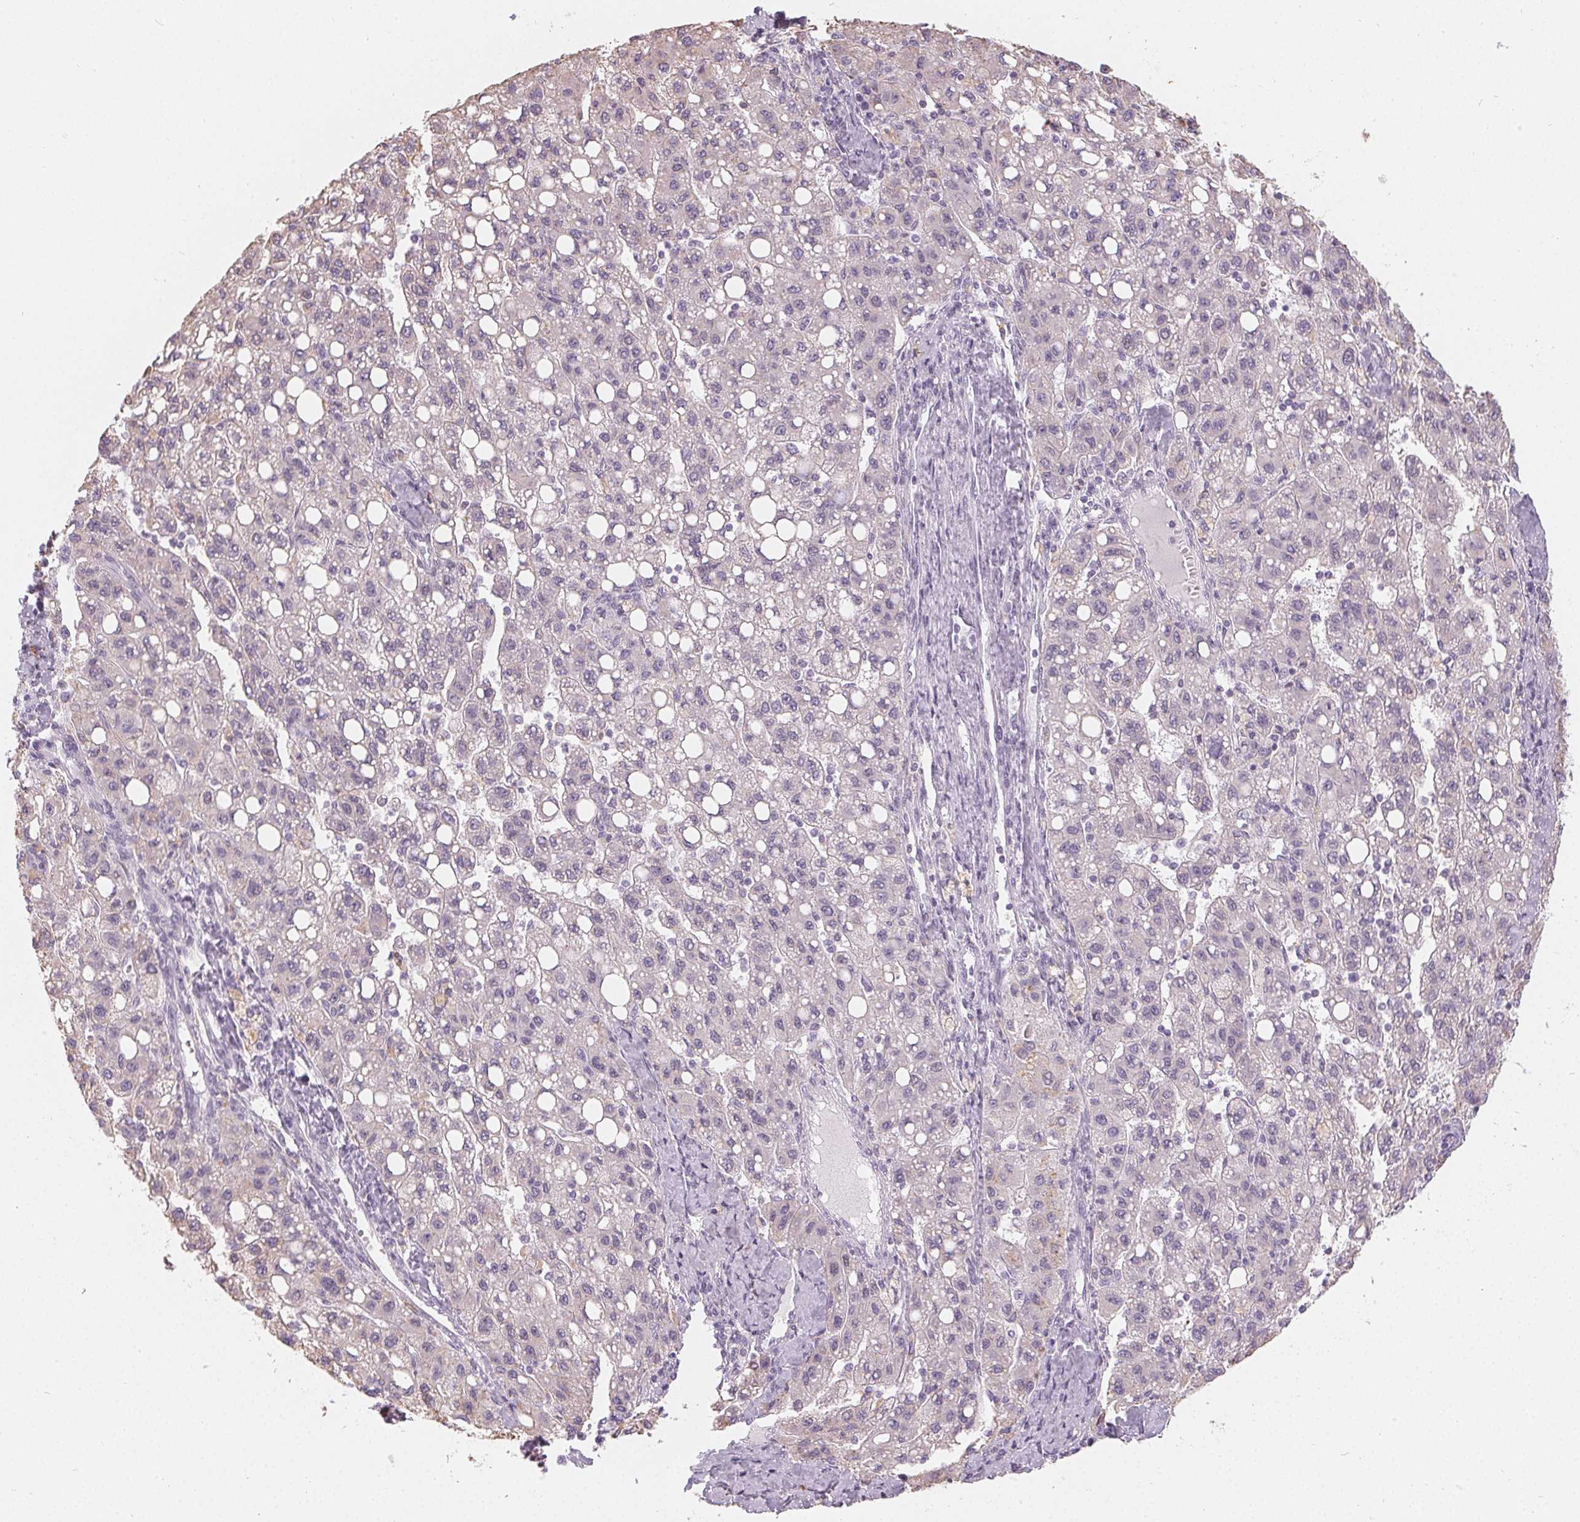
{"staining": {"intensity": "negative", "quantity": "none", "location": "none"}, "tissue": "liver cancer", "cell_type": "Tumor cells", "image_type": "cancer", "snomed": [{"axis": "morphology", "description": "Carcinoma, Hepatocellular, NOS"}, {"axis": "topography", "description": "Liver"}], "caption": "DAB (3,3'-diaminobenzidine) immunohistochemical staining of human hepatocellular carcinoma (liver) reveals no significant positivity in tumor cells.", "gene": "HOPX", "patient": {"sex": "female", "age": 82}}